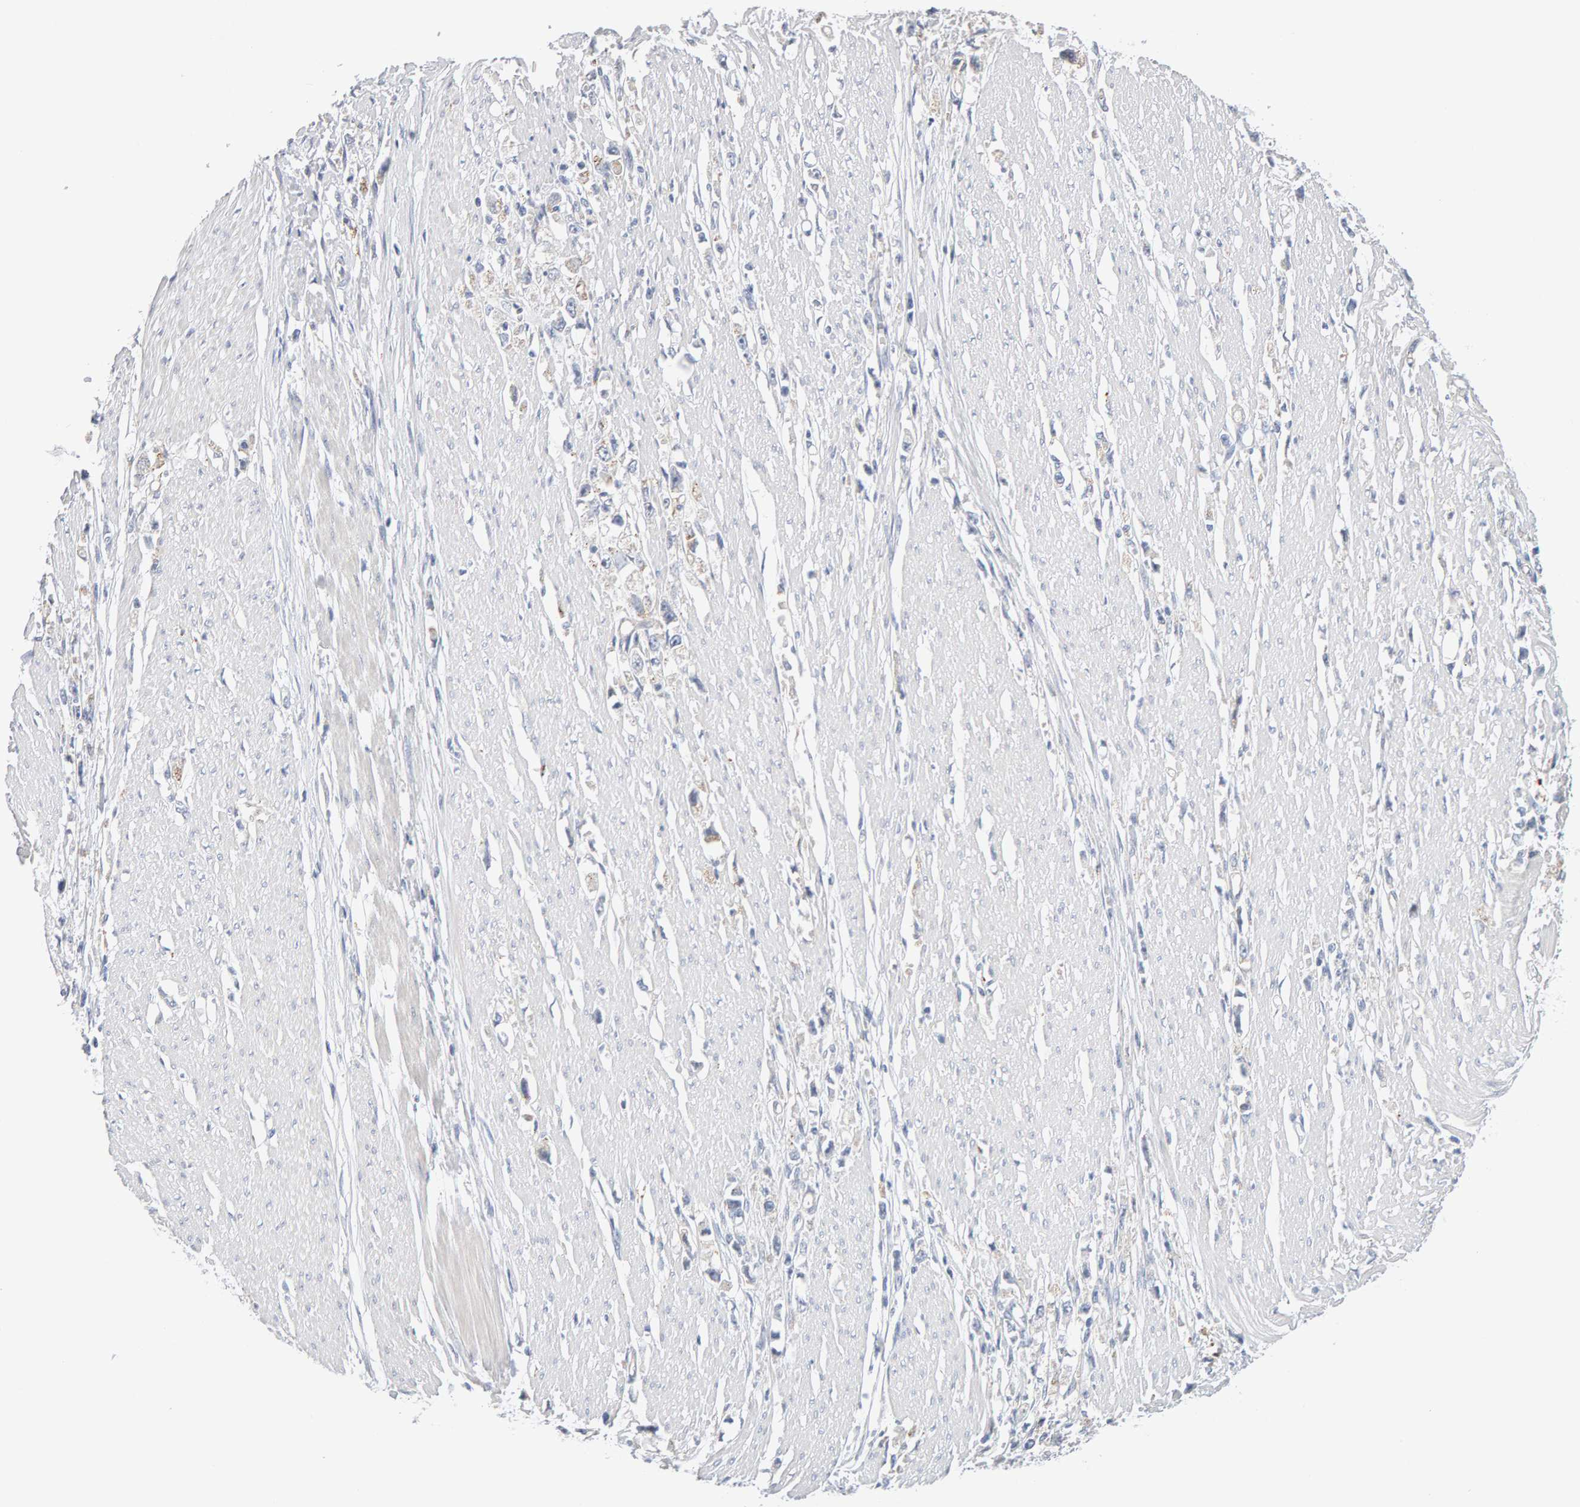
{"staining": {"intensity": "negative", "quantity": "none", "location": "none"}, "tissue": "stomach cancer", "cell_type": "Tumor cells", "image_type": "cancer", "snomed": [{"axis": "morphology", "description": "Adenocarcinoma, NOS"}, {"axis": "topography", "description": "Stomach"}], "caption": "Stomach cancer (adenocarcinoma) was stained to show a protein in brown. There is no significant positivity in tumor cells.", "gene": "METRNL", "patient": {"sex": "female", "age": 59}}